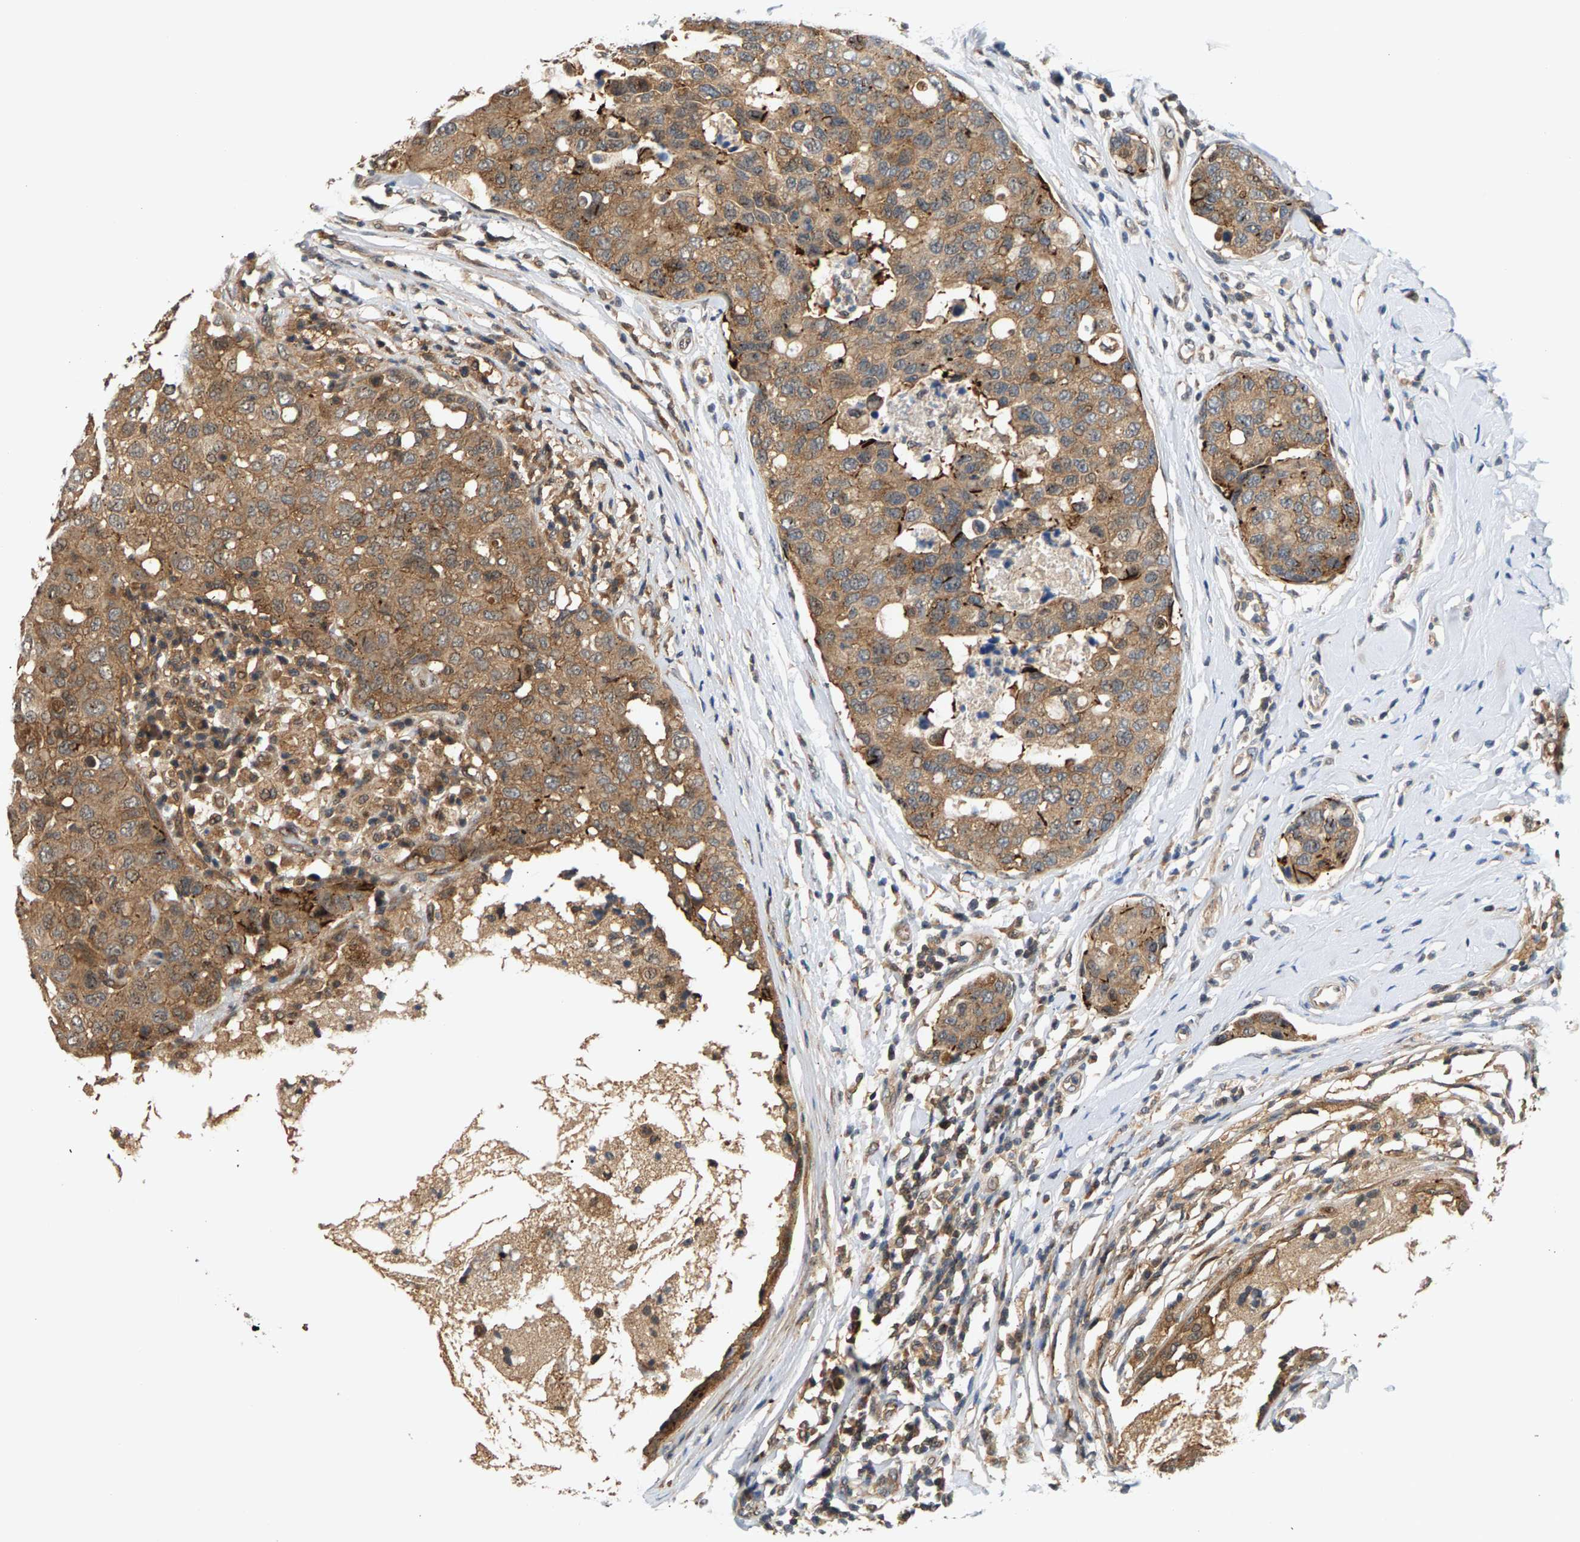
{"staining": {"intensity": "moderate", "quantity": ">75%", "location": "cytoplasmic/membranous"}, "tissue": "breast cancer", "cell_type": "Tumor cells", "image_type": "cancer", "snomed": [{"axis": "morphology", "description": "Duct carcinoma"}, {"axis": "topography", "description": "Breast"}], "caption": "Protein staining of breast cancer tissue displays moderate cytoplasmic/membranous expression in approximately >75% of tumor cells. The protein of interest is shown in brown color, while the nuclei are stained blue.", "gene": "MAP2K5", "patient": {"sex": "female", "age": 27}}